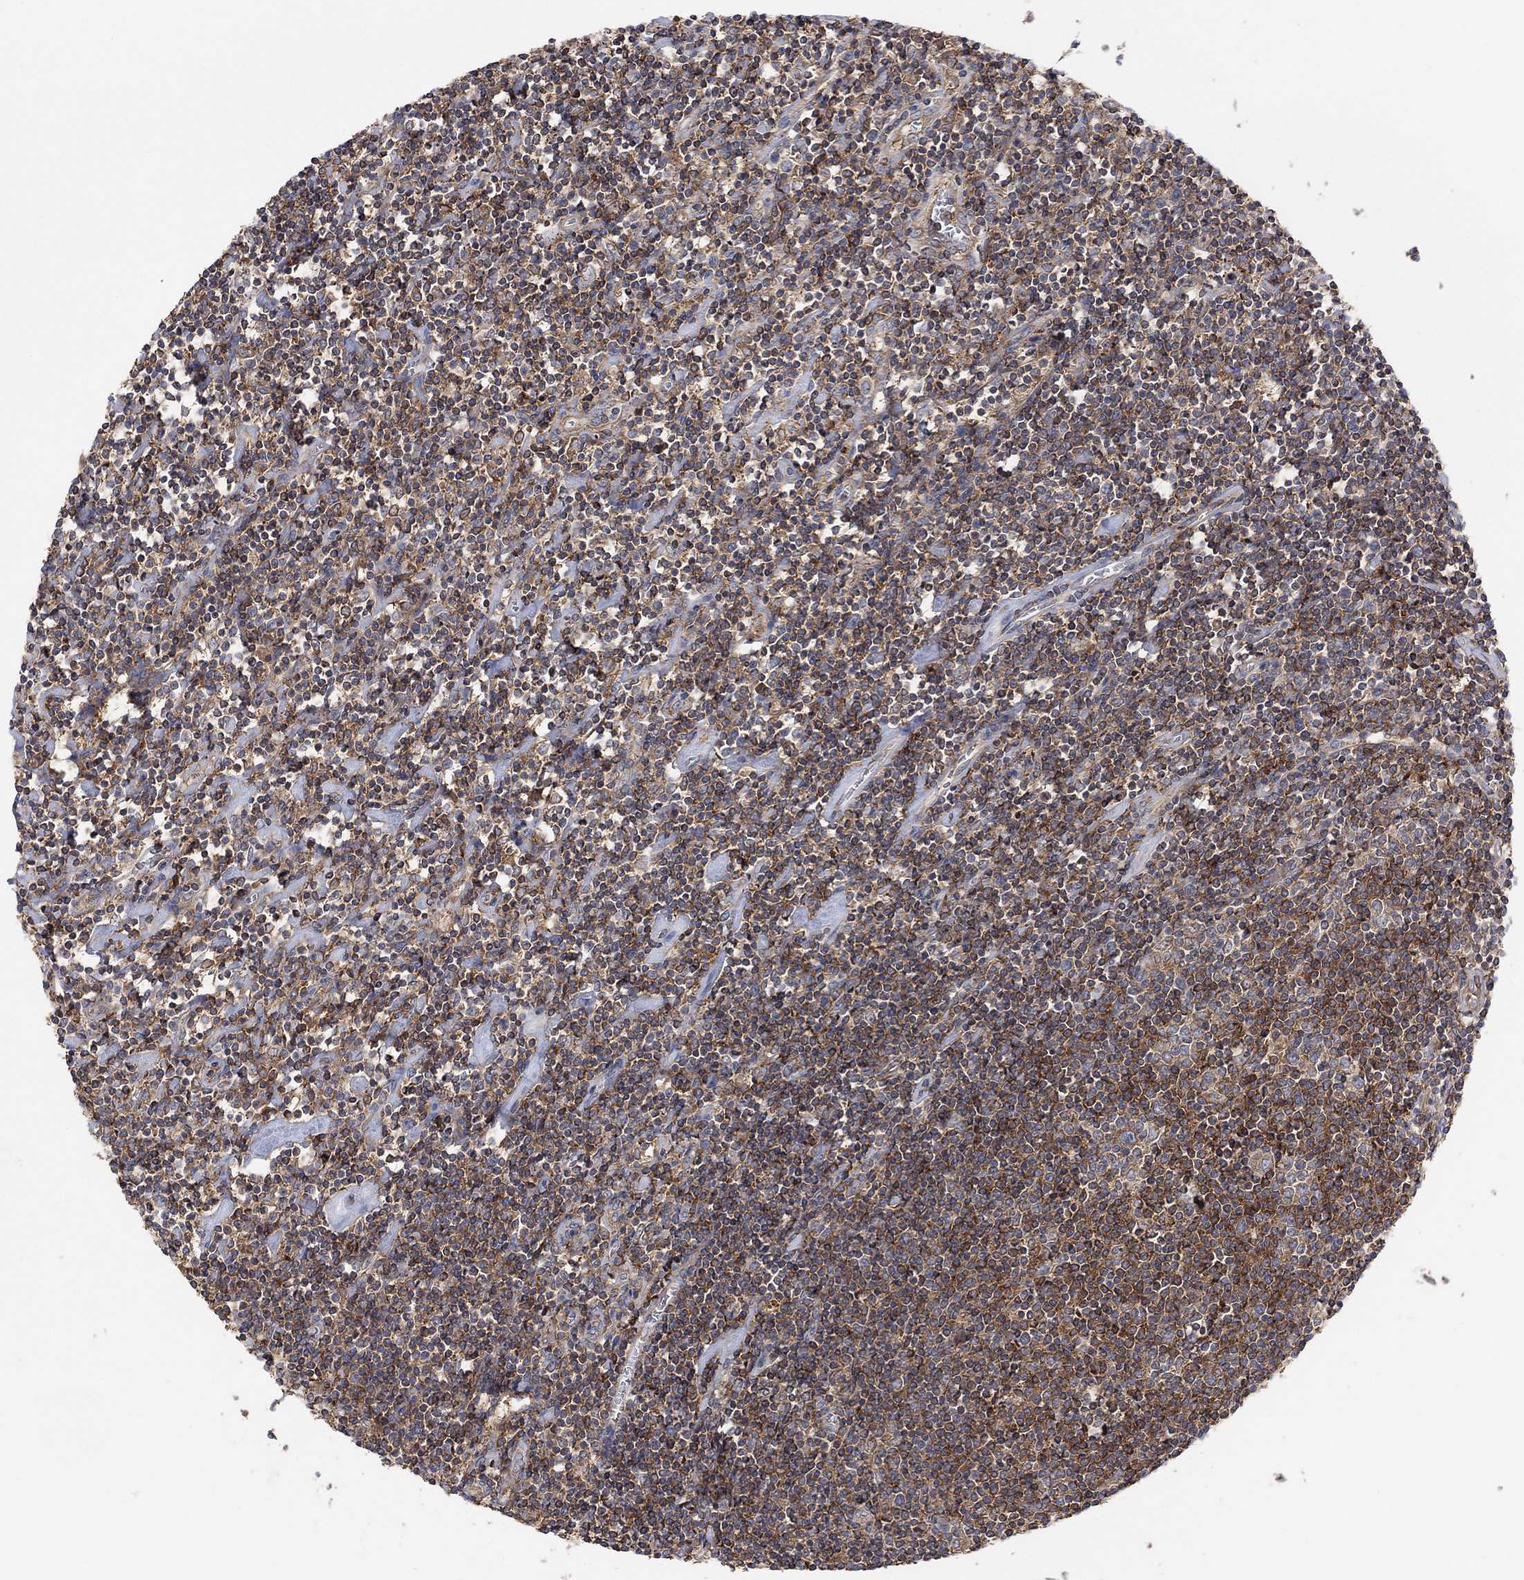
{"staining": {"intensity": "moderate", "quantity": ">75%", "location": "cytoplasmic/membranous"}, "tissue": "lymphoma", "cell_type": "Tumor cells", "image_type": "cancer", "snomed": [{"axis": "morphology", "description": "Hodgkin's disease, NOS"}, {"axis": "topography", "description": "Lymph node"}], "caption": "DAB immunohistochemical staining of human Hodgkin's disease displays moderate cytoplasmic/membranous protein positivity in about >75% of tumor cells.", "gene": "BLOC1S3", "patient": {"sex": "male", "age": 40}}